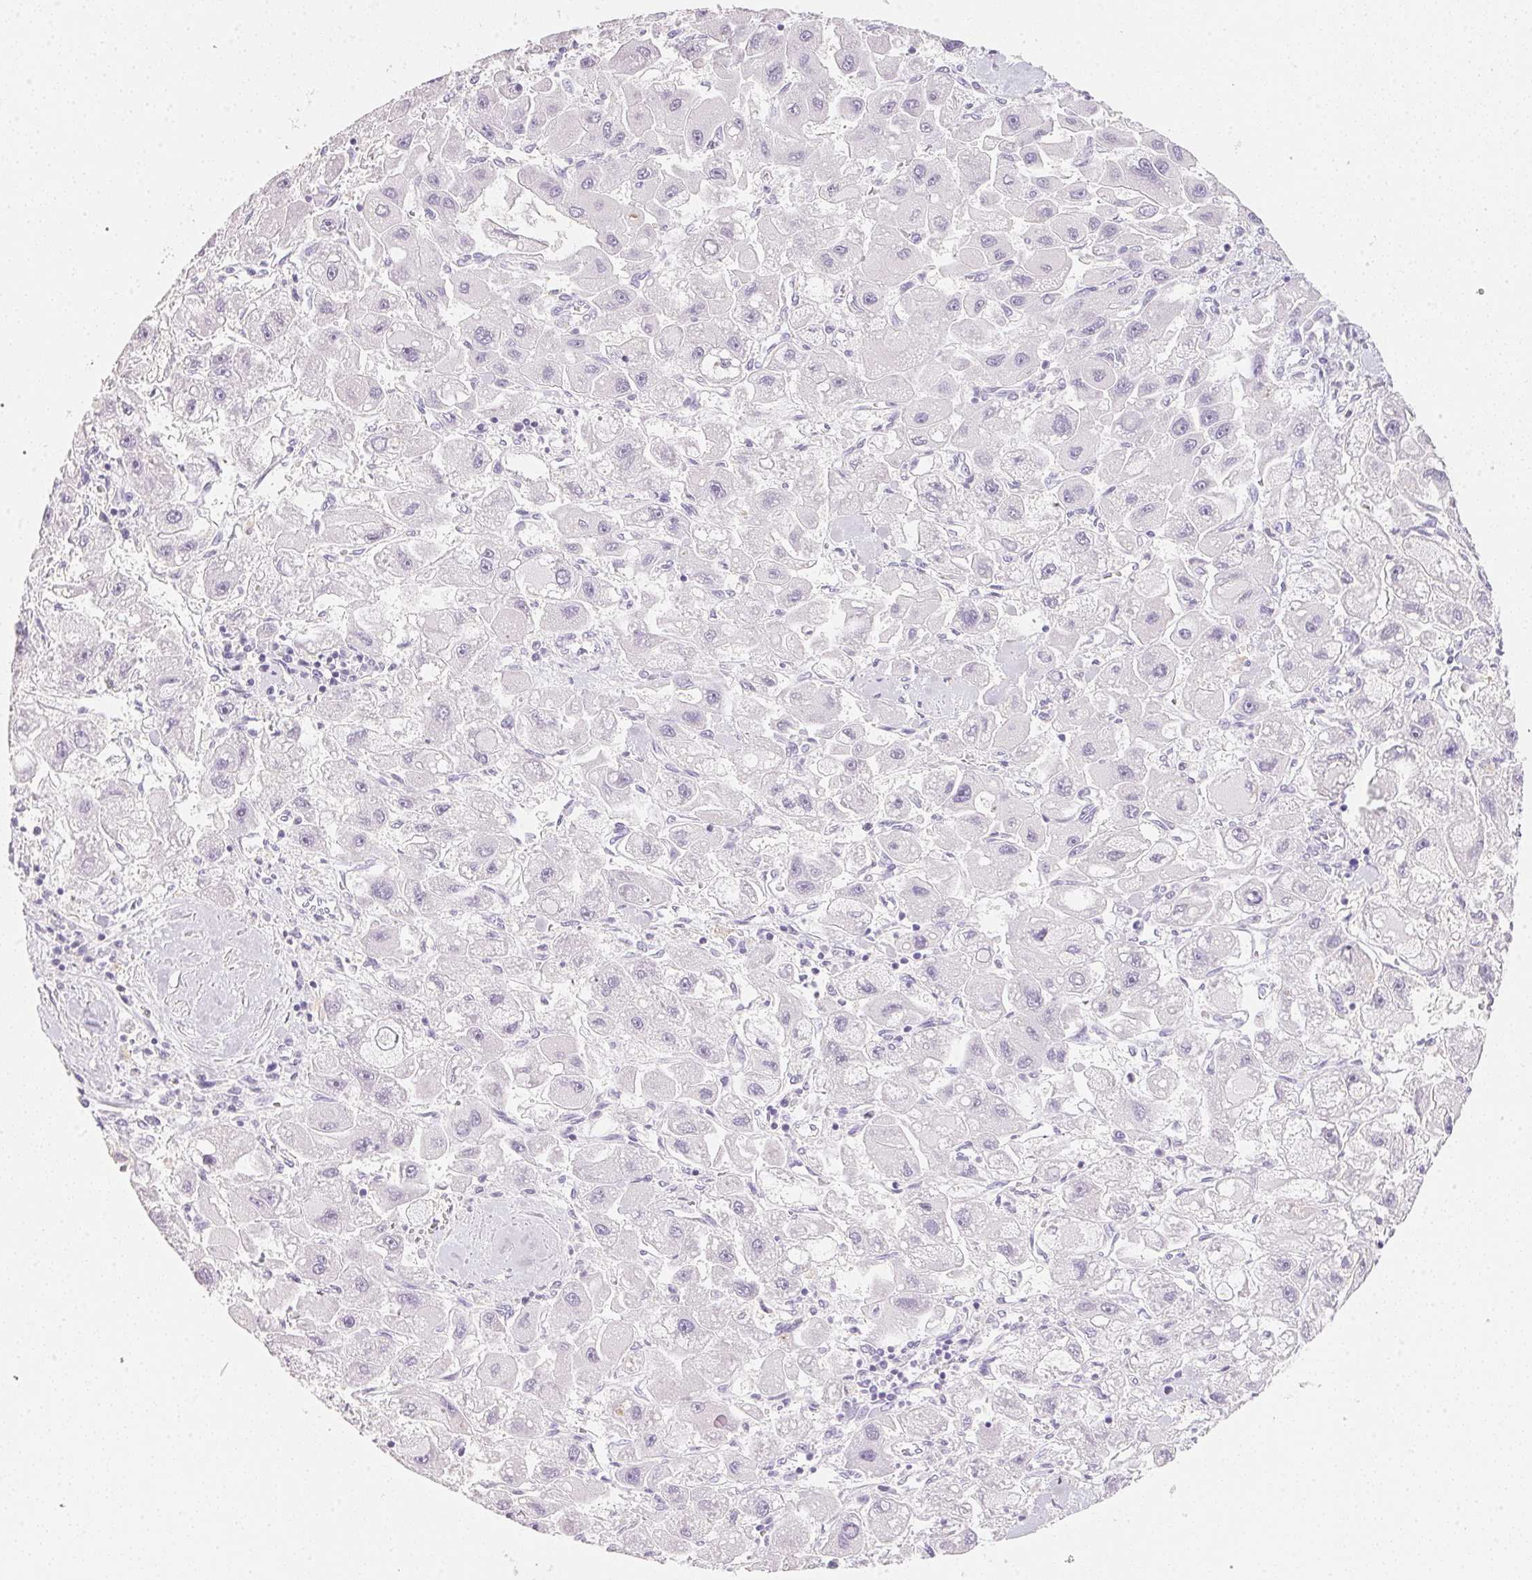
{"staining": {"intensity": "negative", "quantity": "none", "location": "none"}, "tissue": "liver cancer", "cell_type": "Tumor cells", "image_type": "cancer", "snomed": [{"axis": "morphology", "description": "Carcinoma, Hepatocellular, NOS"}, {"axis": "topography", "description": "Liver"}], "caption": "This image is of liver hepatocellular carcinoma stained with IHC to label a protein in brown with the nuclei are counter-stained blue. There is no positivity in tumor cells.", "gene": "ACP3", "patient": {"sex": "male", "age": 24}}